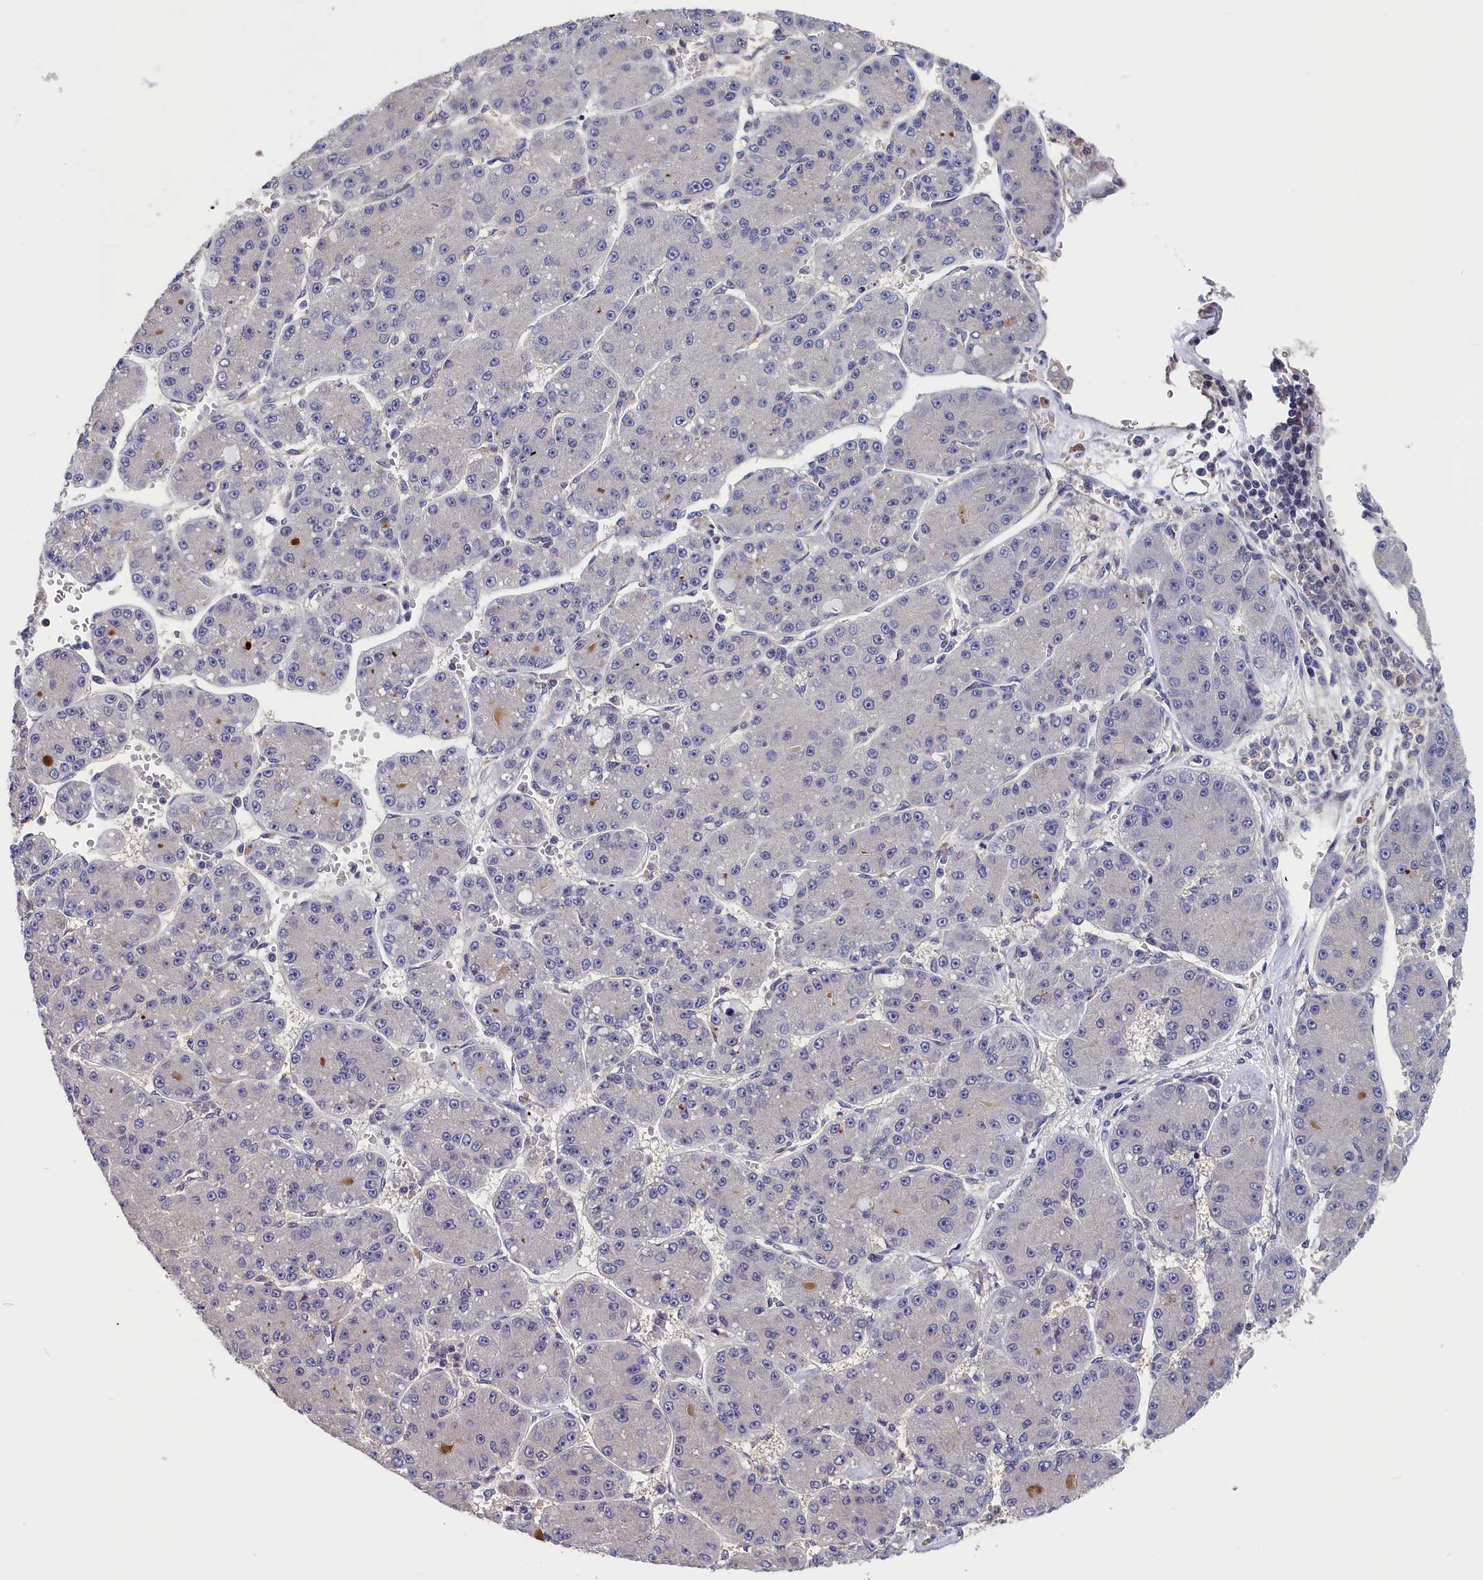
{"staining": {"intensity": "negative", "quantity": "none", "location": "none"}, "tissue": "liver cancer", "cell_type": "Tumor cells", "image_type": "cancer", "snomed": [{"axis": "morphology", "description": "Carcinoma, Hepatocellular, NOS"}, {"axis": "topography", "description": "Liver"}], "caption": "The photomicrograph exhibits no staining of tumor cells in liver cancer.", "gene": "TMEM116", "patient": {"sex": "male", "age": 67}}